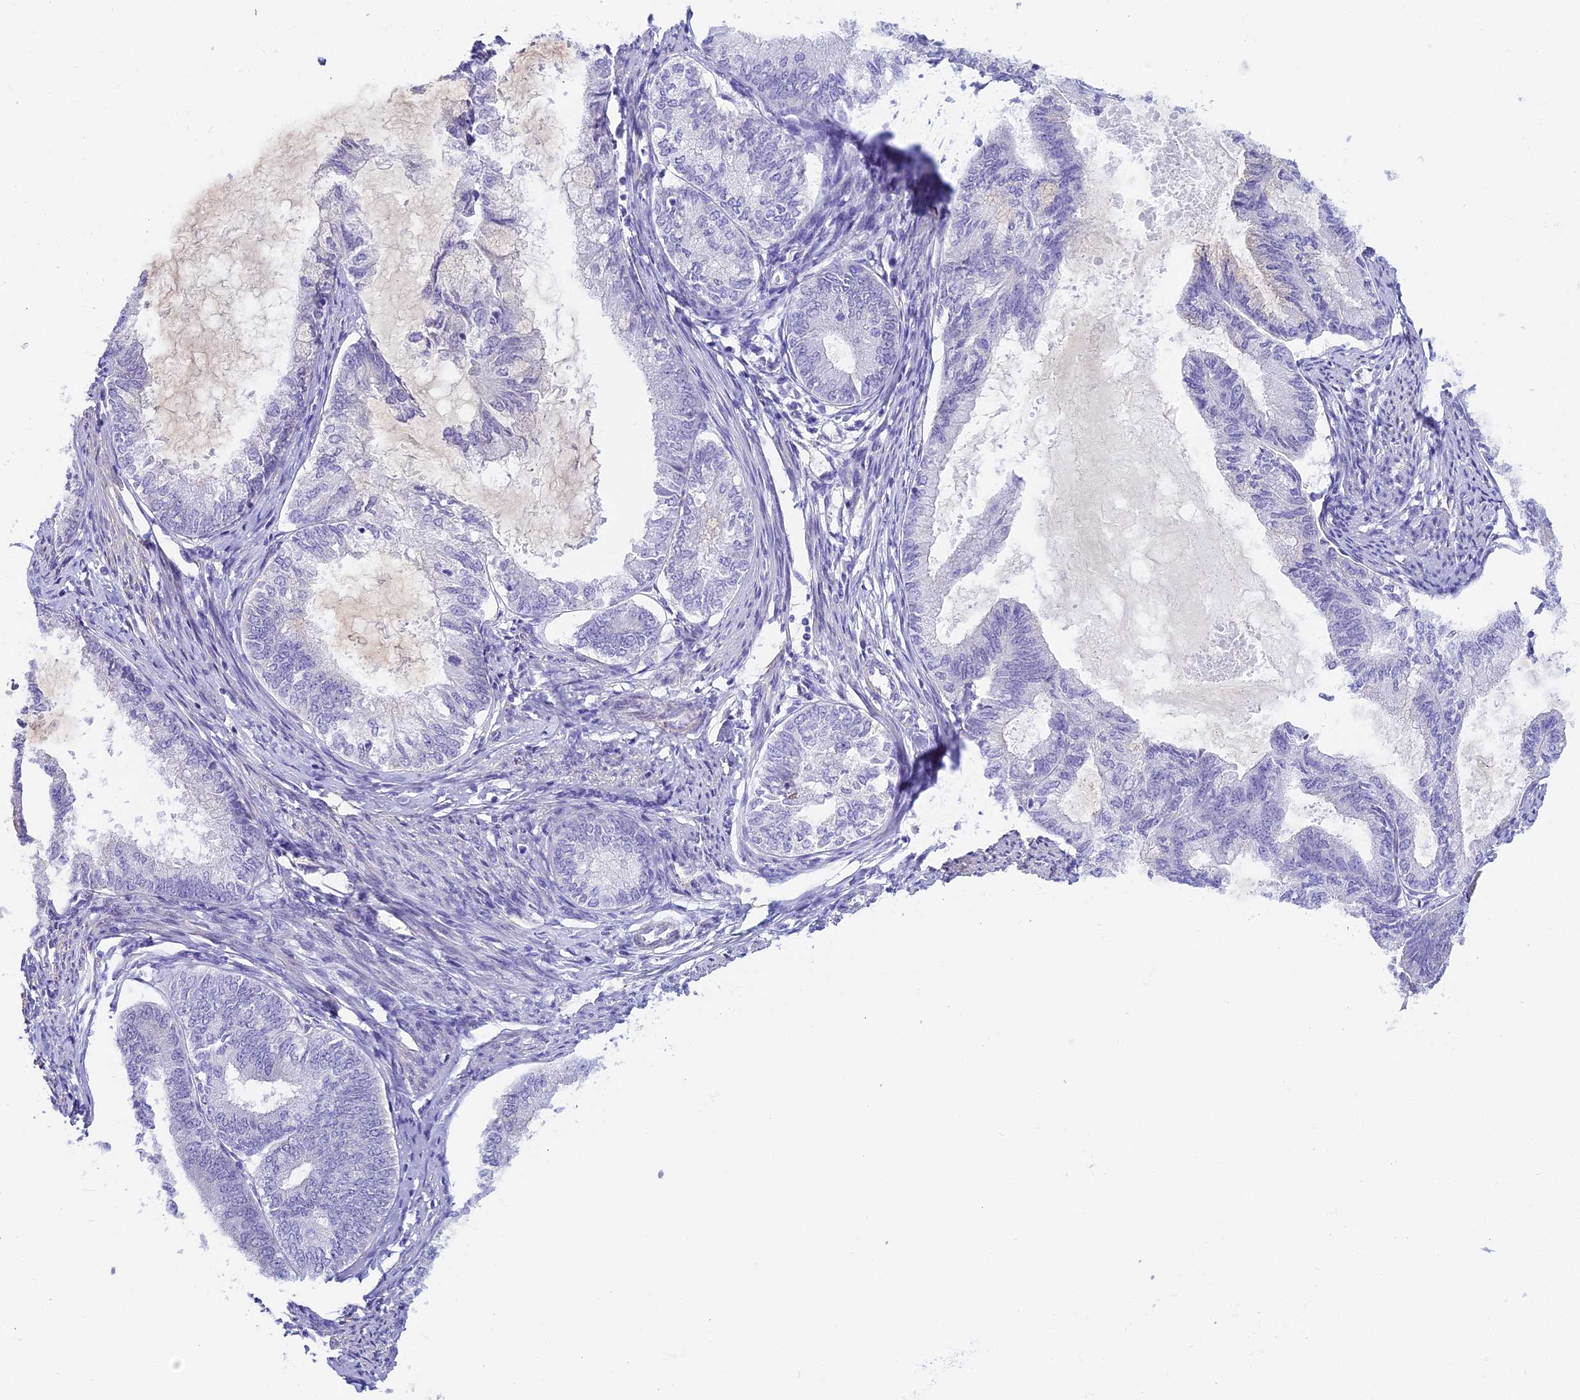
{"staining": {"intensity": "negative", "quantity": "none", "location": "none"}, "tissue": "endometrial cancer", "cell_type": "Tumor cells", "image_type": "cancer", "snomed": [{"axis": "morphology", "description": "Adenocarcinoma, NOS"}, {"axis": "topography", "description": "Endometrium"}], "caption": "A high-resolution micrograph shows immunohistochemistry staining of endometrial cancer (adenocarcinoma), which reveals no significant positivity in tumor cells. (DAB immunohistochemistry, high magnification).", "gene": "HOMER3", "patient": {"sex": "female", "age": 86}}